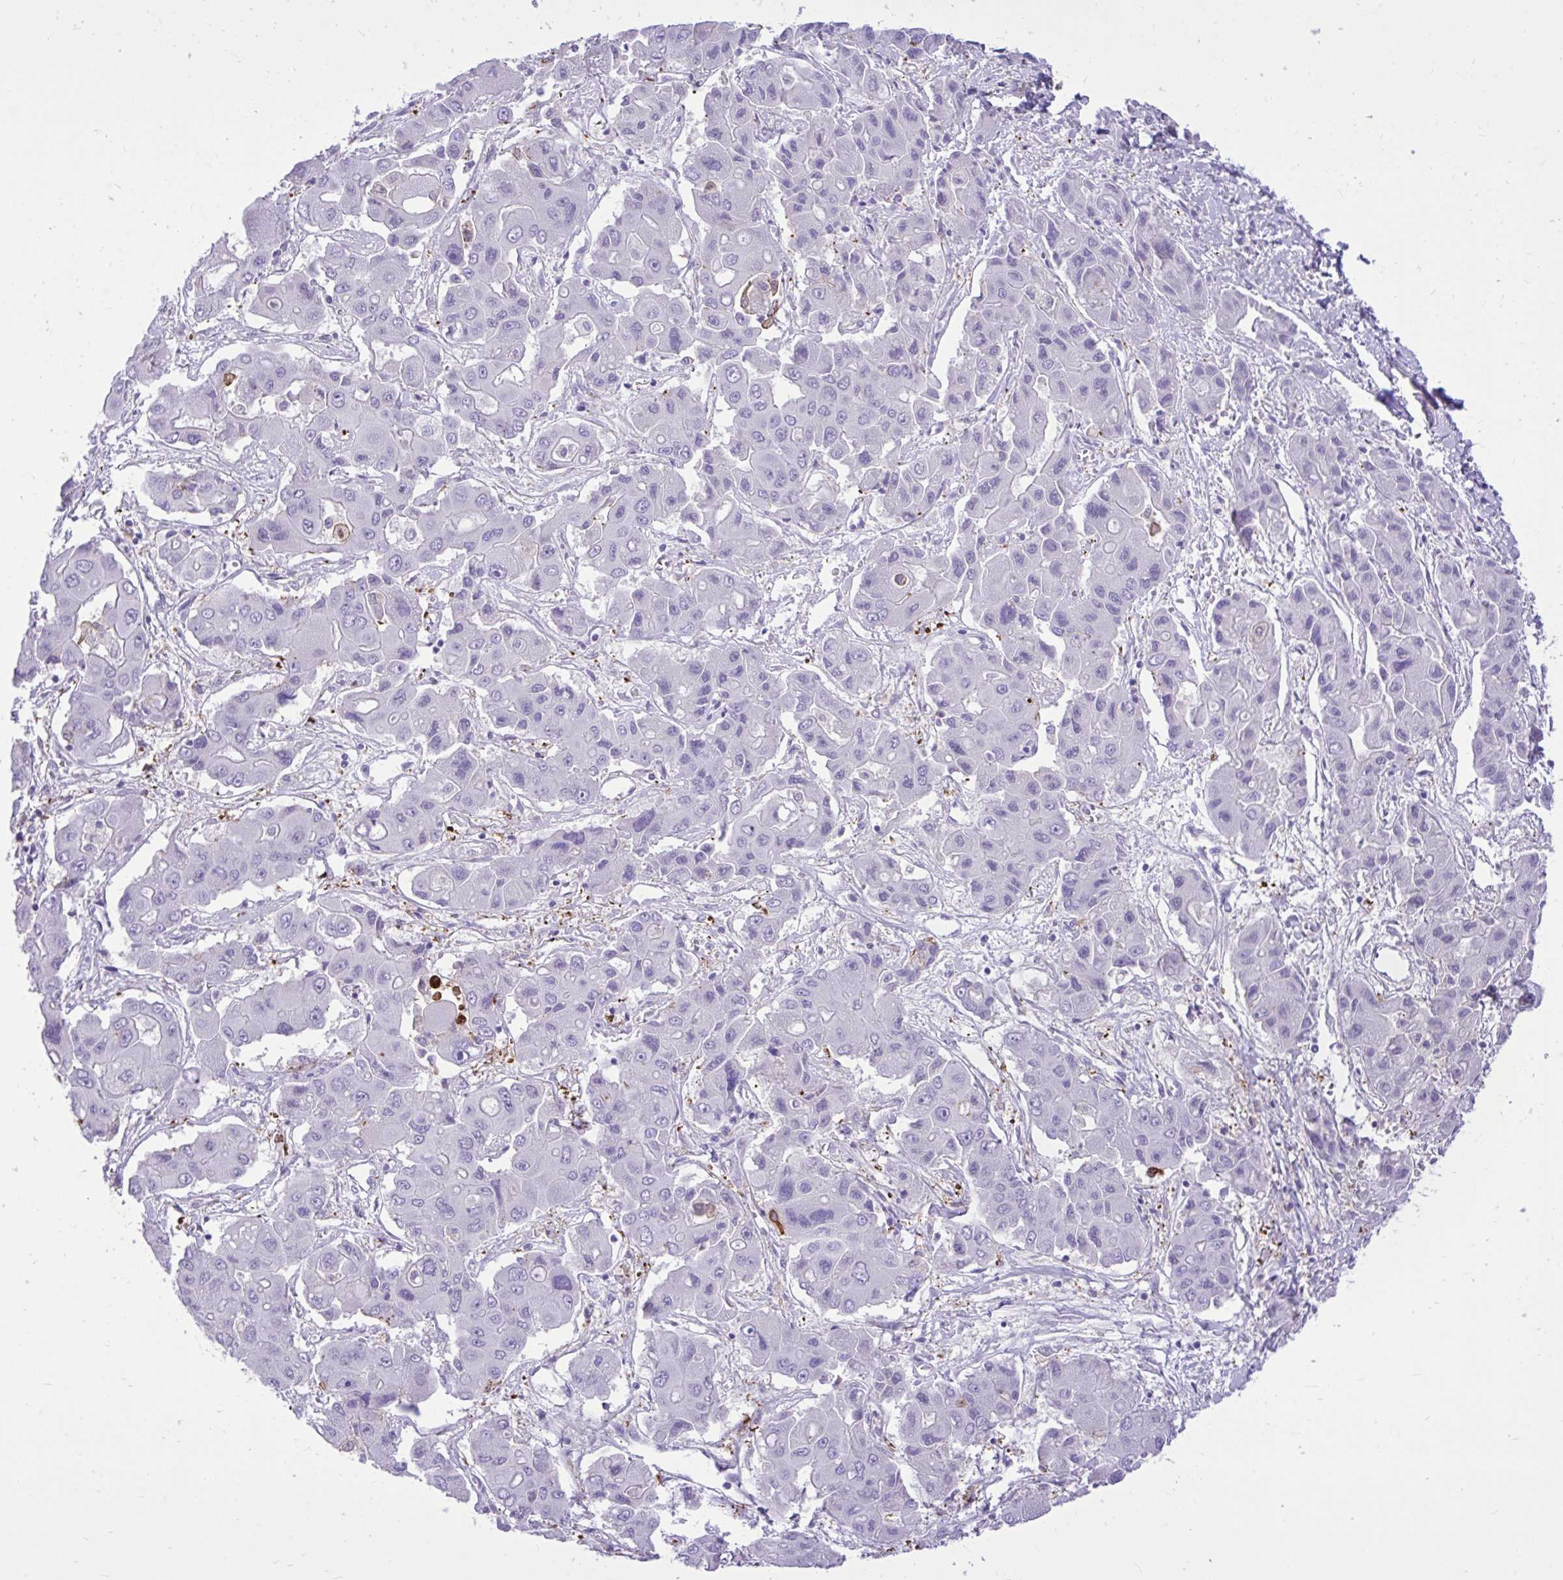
{"staining": {"intensity": "negative", "quantity": "none", "location": "none"}, "tissue": "liver cancer", "cell_type": "Tumor cells", "image_type": "cancer", "snomed": [{"axis": "morphology", "description": "Cholangiocarcinoma"}, {"axis": "topography", "description": "Liver"}], "caption": "A histopathology image of human liver cancer is negative for staining in tumor cells.", "gene": "TLR7", "patient": {"sex": "male", "age": 67}}